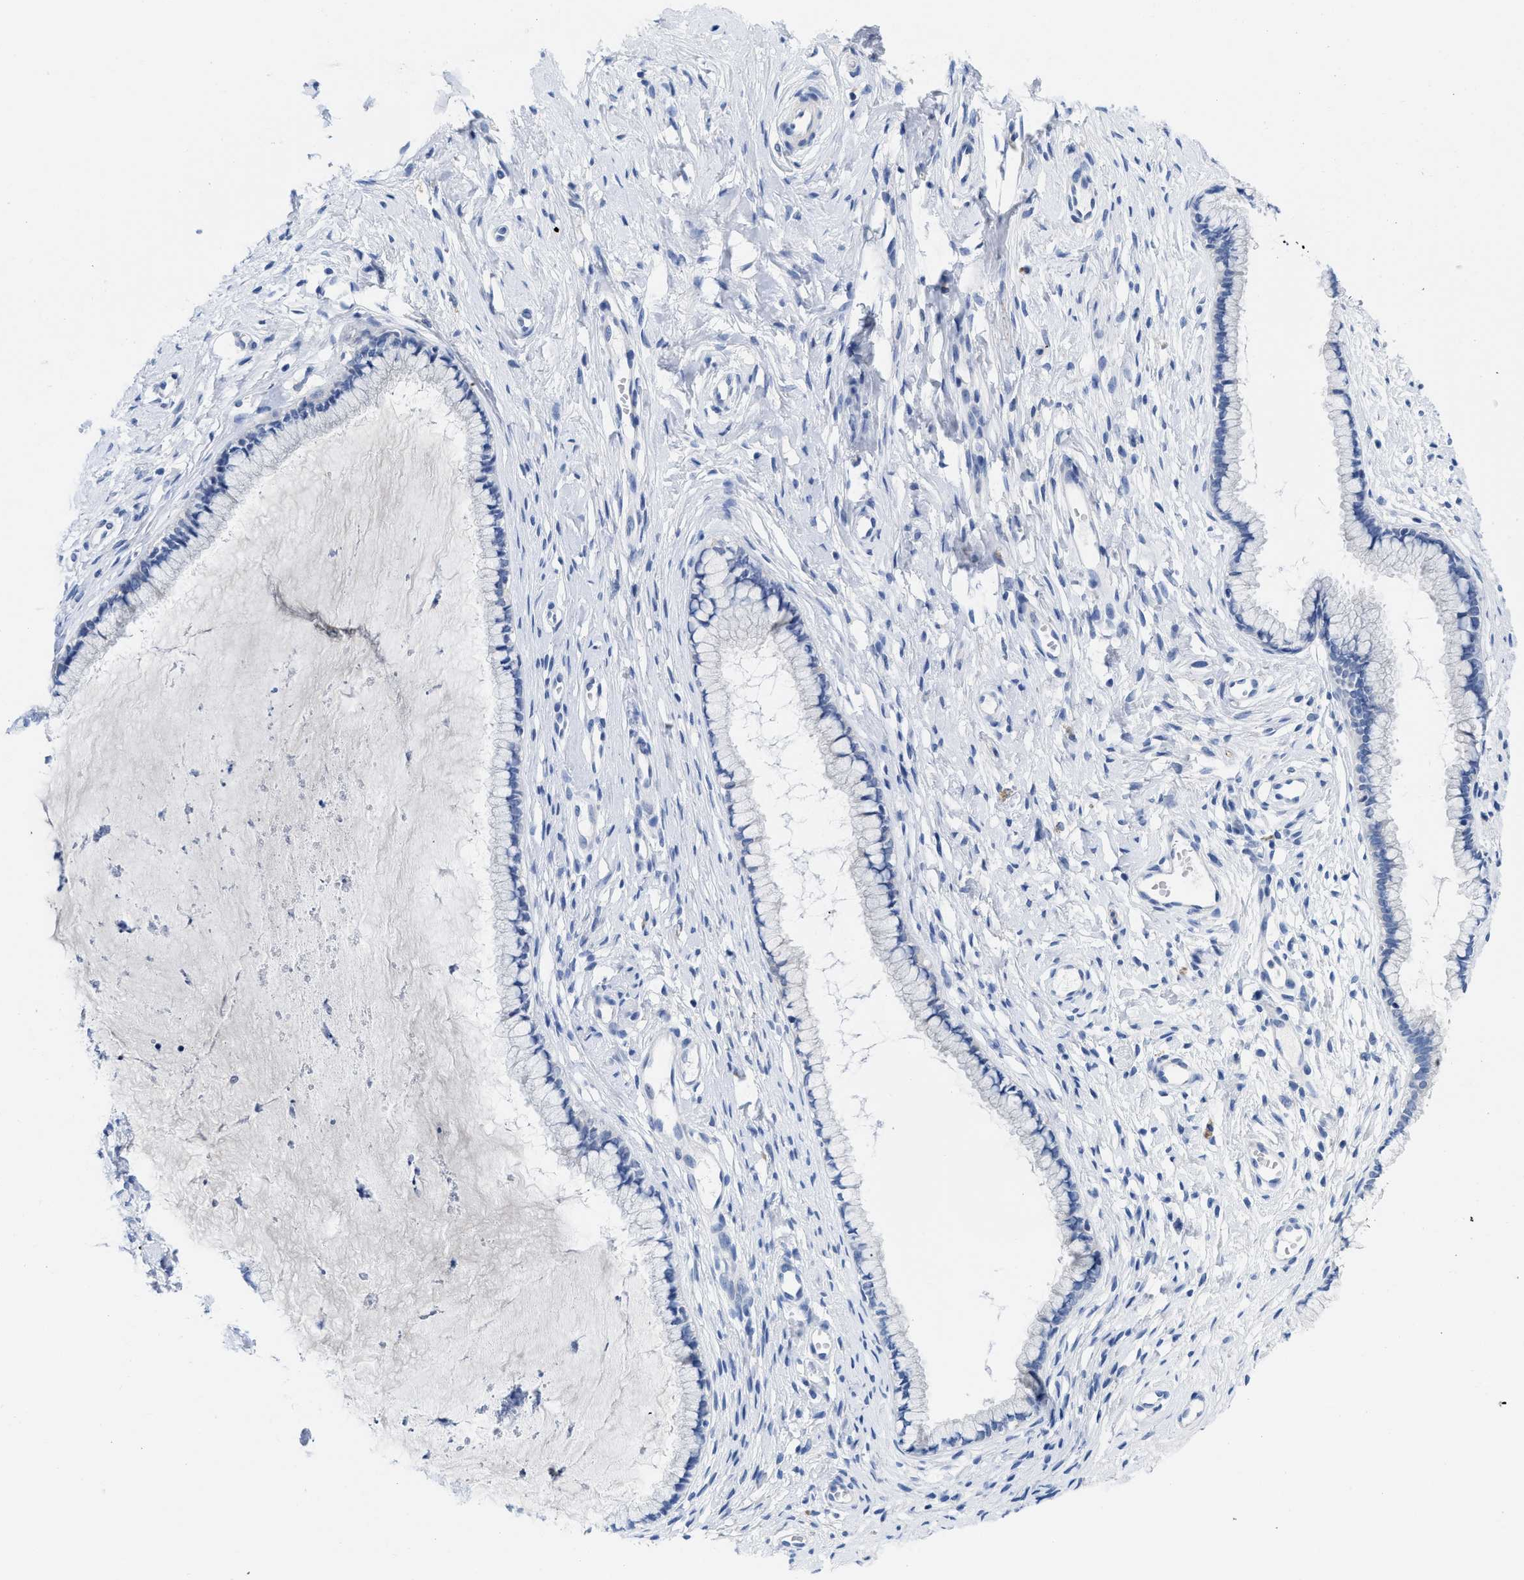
{"staining": {"intensity": "negative", "quantity": "none", "location": "none"}, "tissue": "cervix", "cell_type": "Glandular cells", "image_type": "normal", "snomed": [{"axis": "morphology", "description": "Normal tissue, NOS"}, {"axis": "topography", "description": "Cervix"}], "caption": "Immunohistochemical staining of unremarkable human cervix reveals no significant expression in glandular cells. Brightfield microscopy of immunohistochemistry (IHC) stained with DAB (3,3'-diaminobenzidine) (brown) and hematoxylin (blue), captured at high magnification.", "gene": "PYY", "patient": {"sex": "female", "age": 65}}